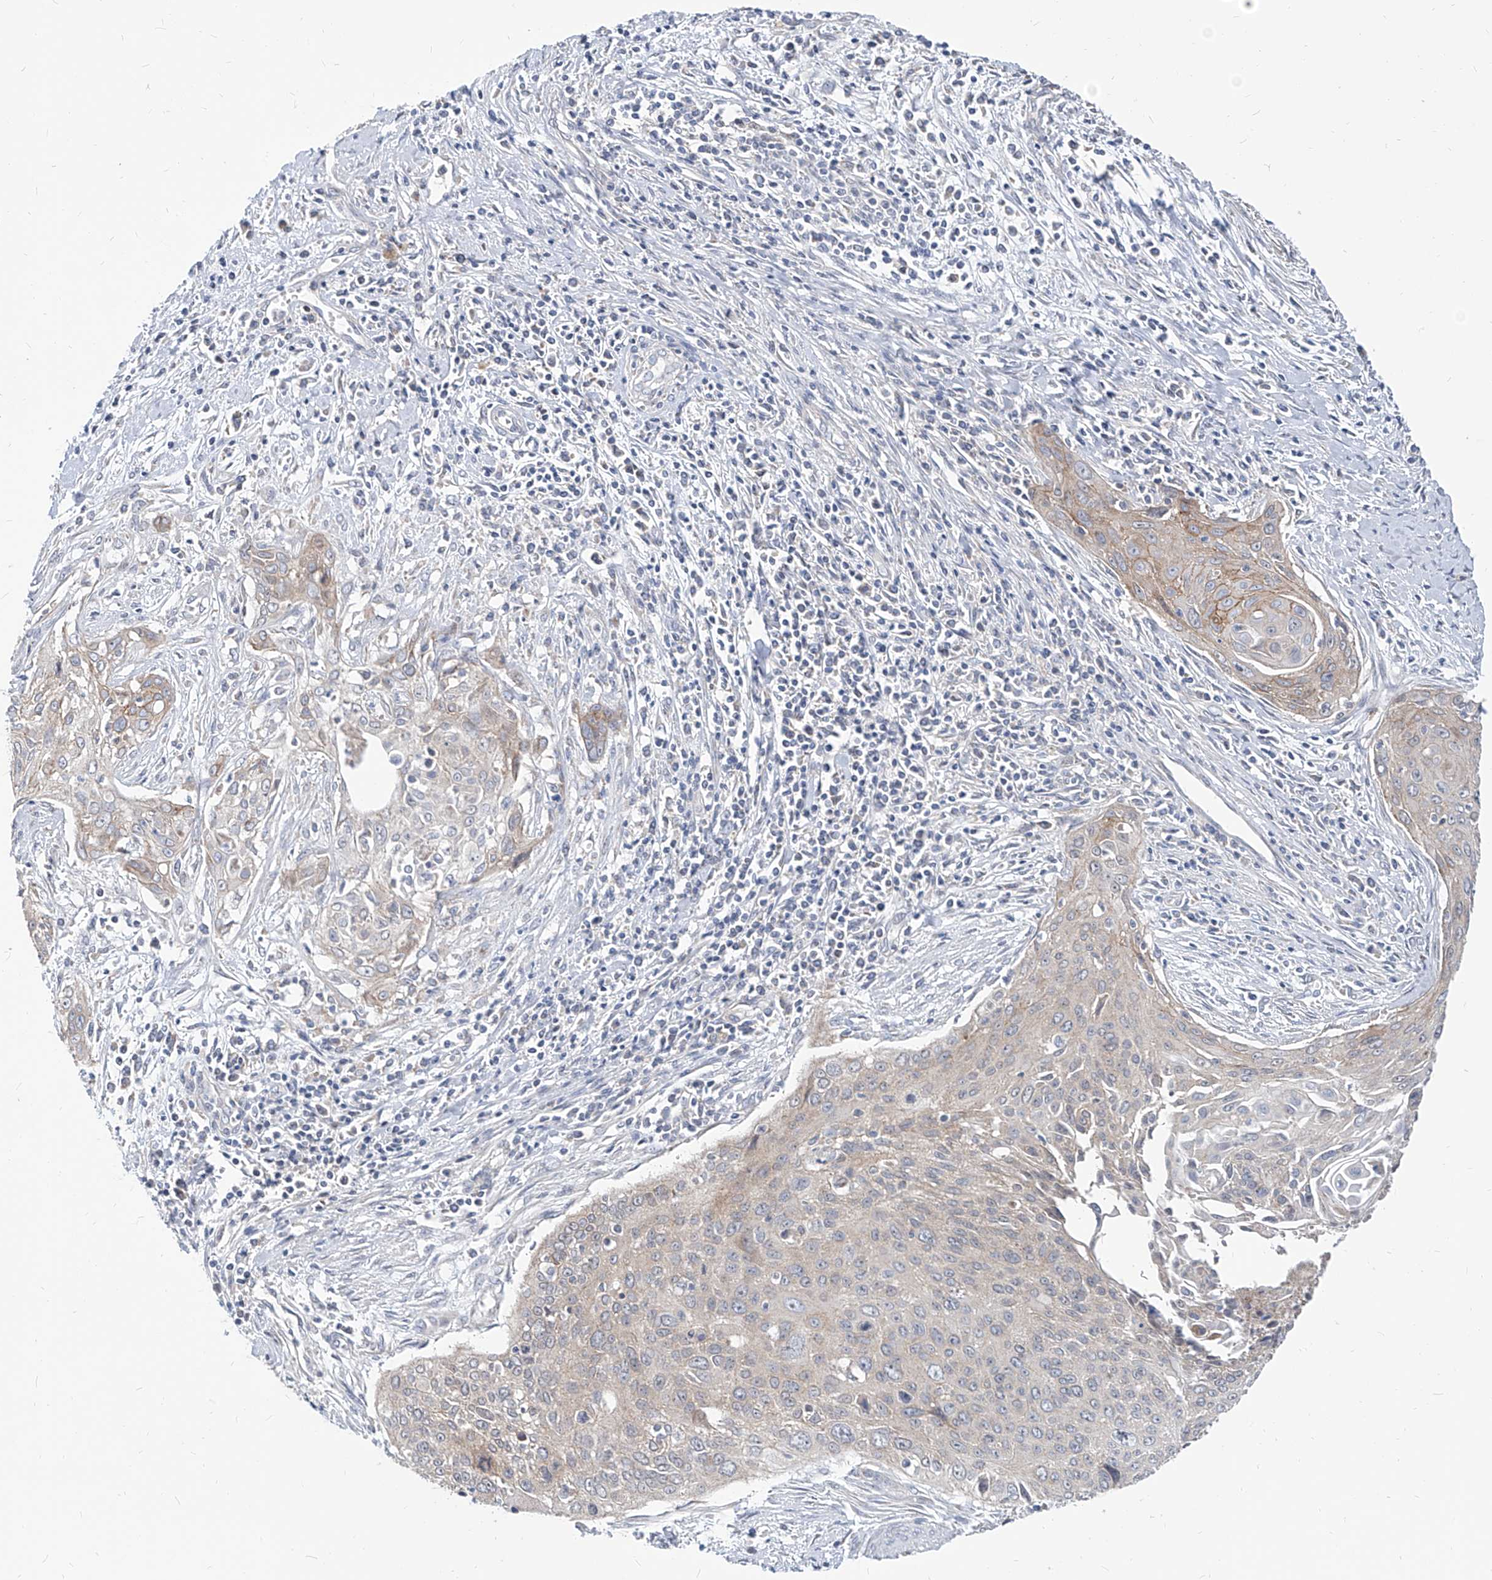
{"staining": {"intensity": "weak", "quantity": "<25%", "location": "cytoplasmic/membranous"}, "tissue": "cervical cancer", "cell_type": "Tumor cells", "image_type": "cancer", "snomed": [{"axis": "morphology", "description": "Squamous cell carcinoma, NOS"}, {"axis": "topography", "description": "Cervix"}], "caption": "Photomicrograph shows no protein staining in tumor cells of squamous cell carcinoma (cervical) tissue.", "gene": "AGPS", "patient": {"sex": "female", "age": 55}}